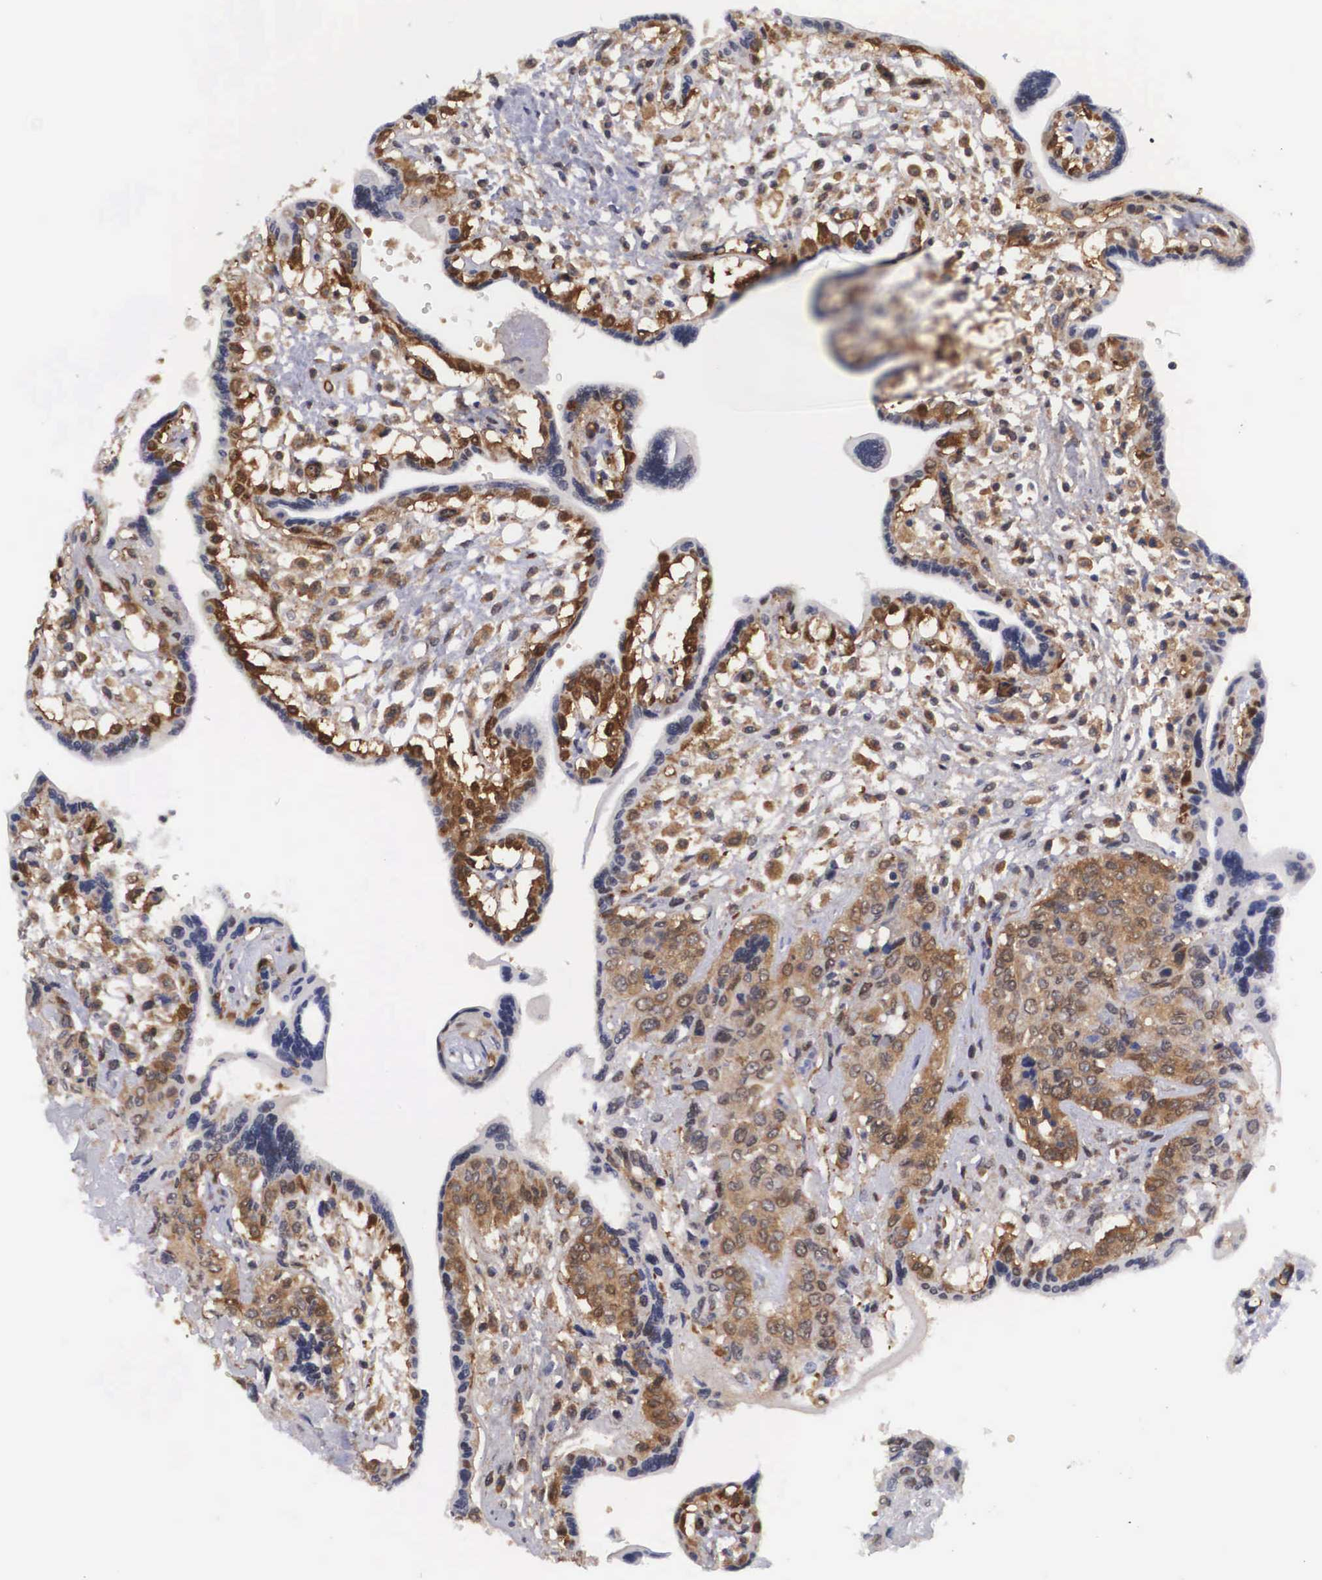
{"staining": {"intensity": "moderate", "quantity": ">75%", "location": "cytoplasmic/membranous"}, "tissue": "placenta", "cell_type": "Decidual cells", "image_type": "normal", "snomed": [{"axis": "morphology", "description": "Normal tissue, NOS"}, {"axis": "topography", "description": "Placenta"}], "caption": "Immunohistochemical staining of unremarkable human placenta exhibits medium levels of moderate cytoplasmic/membranous positivity in approximately >75% of decidual cells.", "gene": "ADSL", "patient": {"sex": "female", "age": 31}}